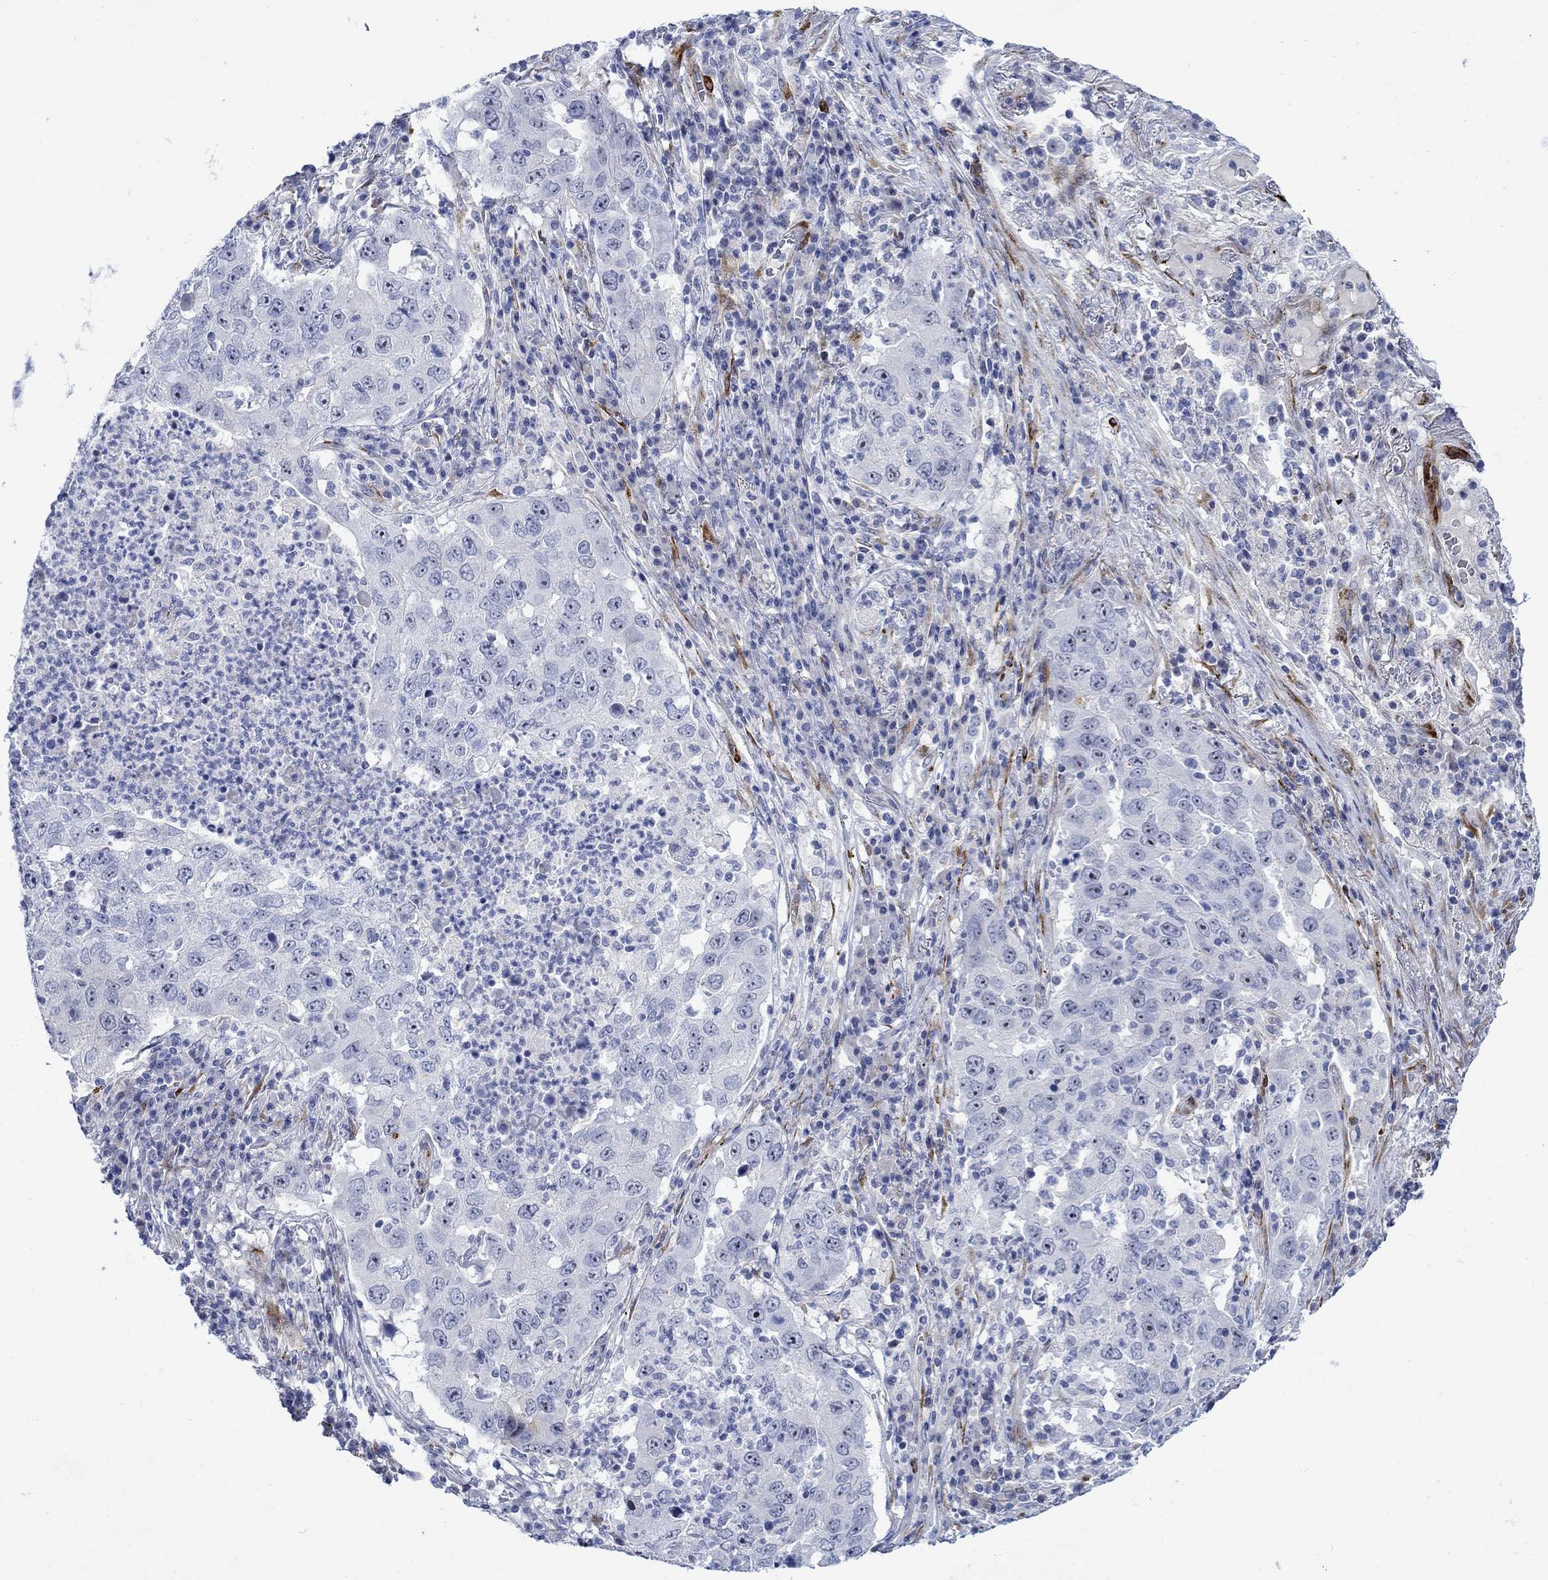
{"staining": {"intensity": "negative", "quantity": "none", "location": "none"}, "tissue": "lung cancer", "cell_type": "Tumor cells", "image_type": "cancer", "snomed": [{"axis": "morphology", "description": "Adenocarcinoma, NOS"}, {"axis": "topography", "description": "Lung"}], "caption": "A photomicrograph of human lung cancer is negative for staining in tumor cells.", "gene": "KSR2", "patient": {"sex": "male", "age": 73}}